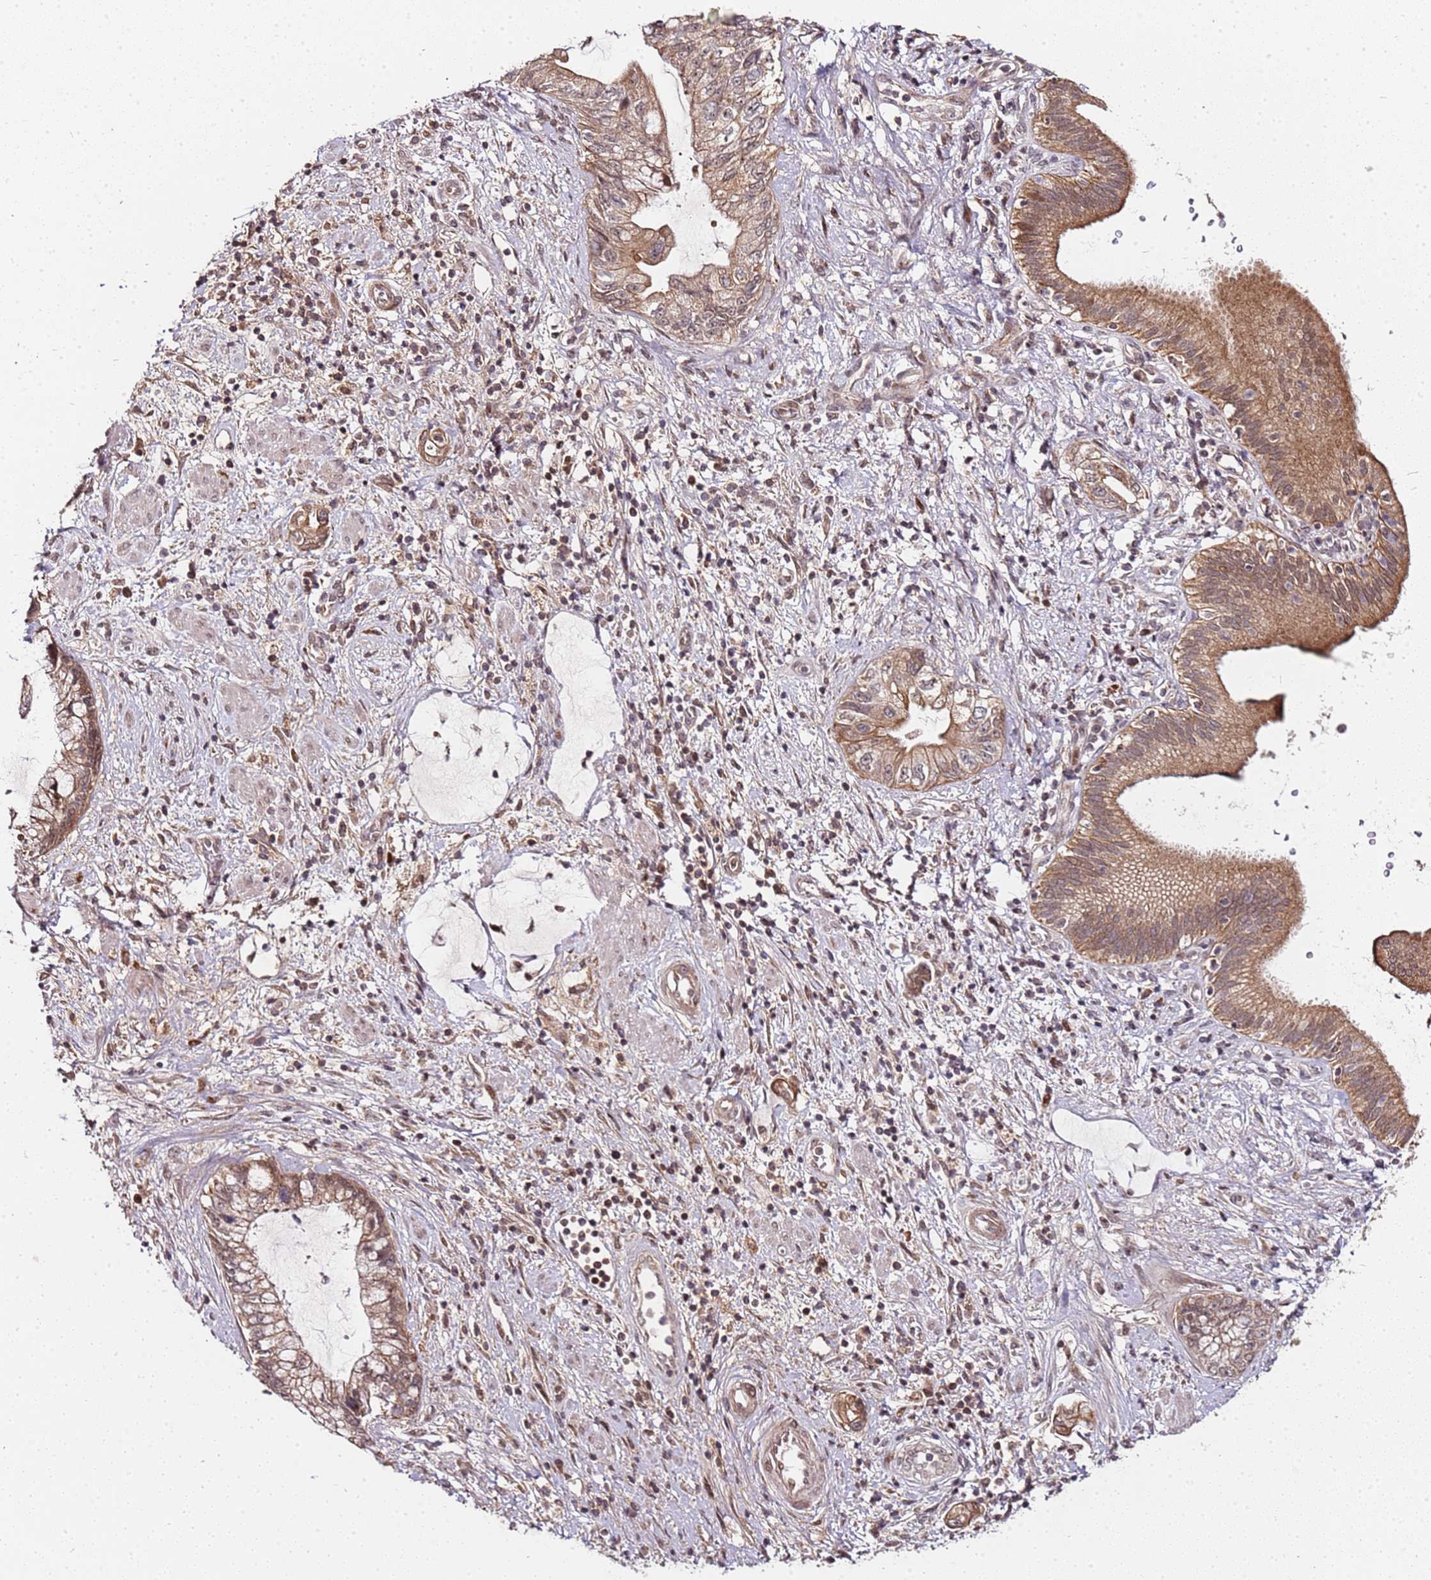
{"staining": {"intensity": "moderate", "quantity": ">75%", "location": "cytoplasmic/membranous"}, "tissue": "pancreatic cancer", "cell_type": "Tumor cells", "image_type": "cancer", "snomed": [{"axis": "morphology", "description": "Adenocarcinoma, NOS"}, {"axis": "topography", "description": "Pancreas"}], "caption": "Human pancreatic cancer (adenocarcinoma) stained with a brown dye exhibits moderate cytoplasmic/membranous positive staining in approximately >75% of tumor cells.", "gene": "EDC3", "patient": {"sex": "female", "age": 73}}